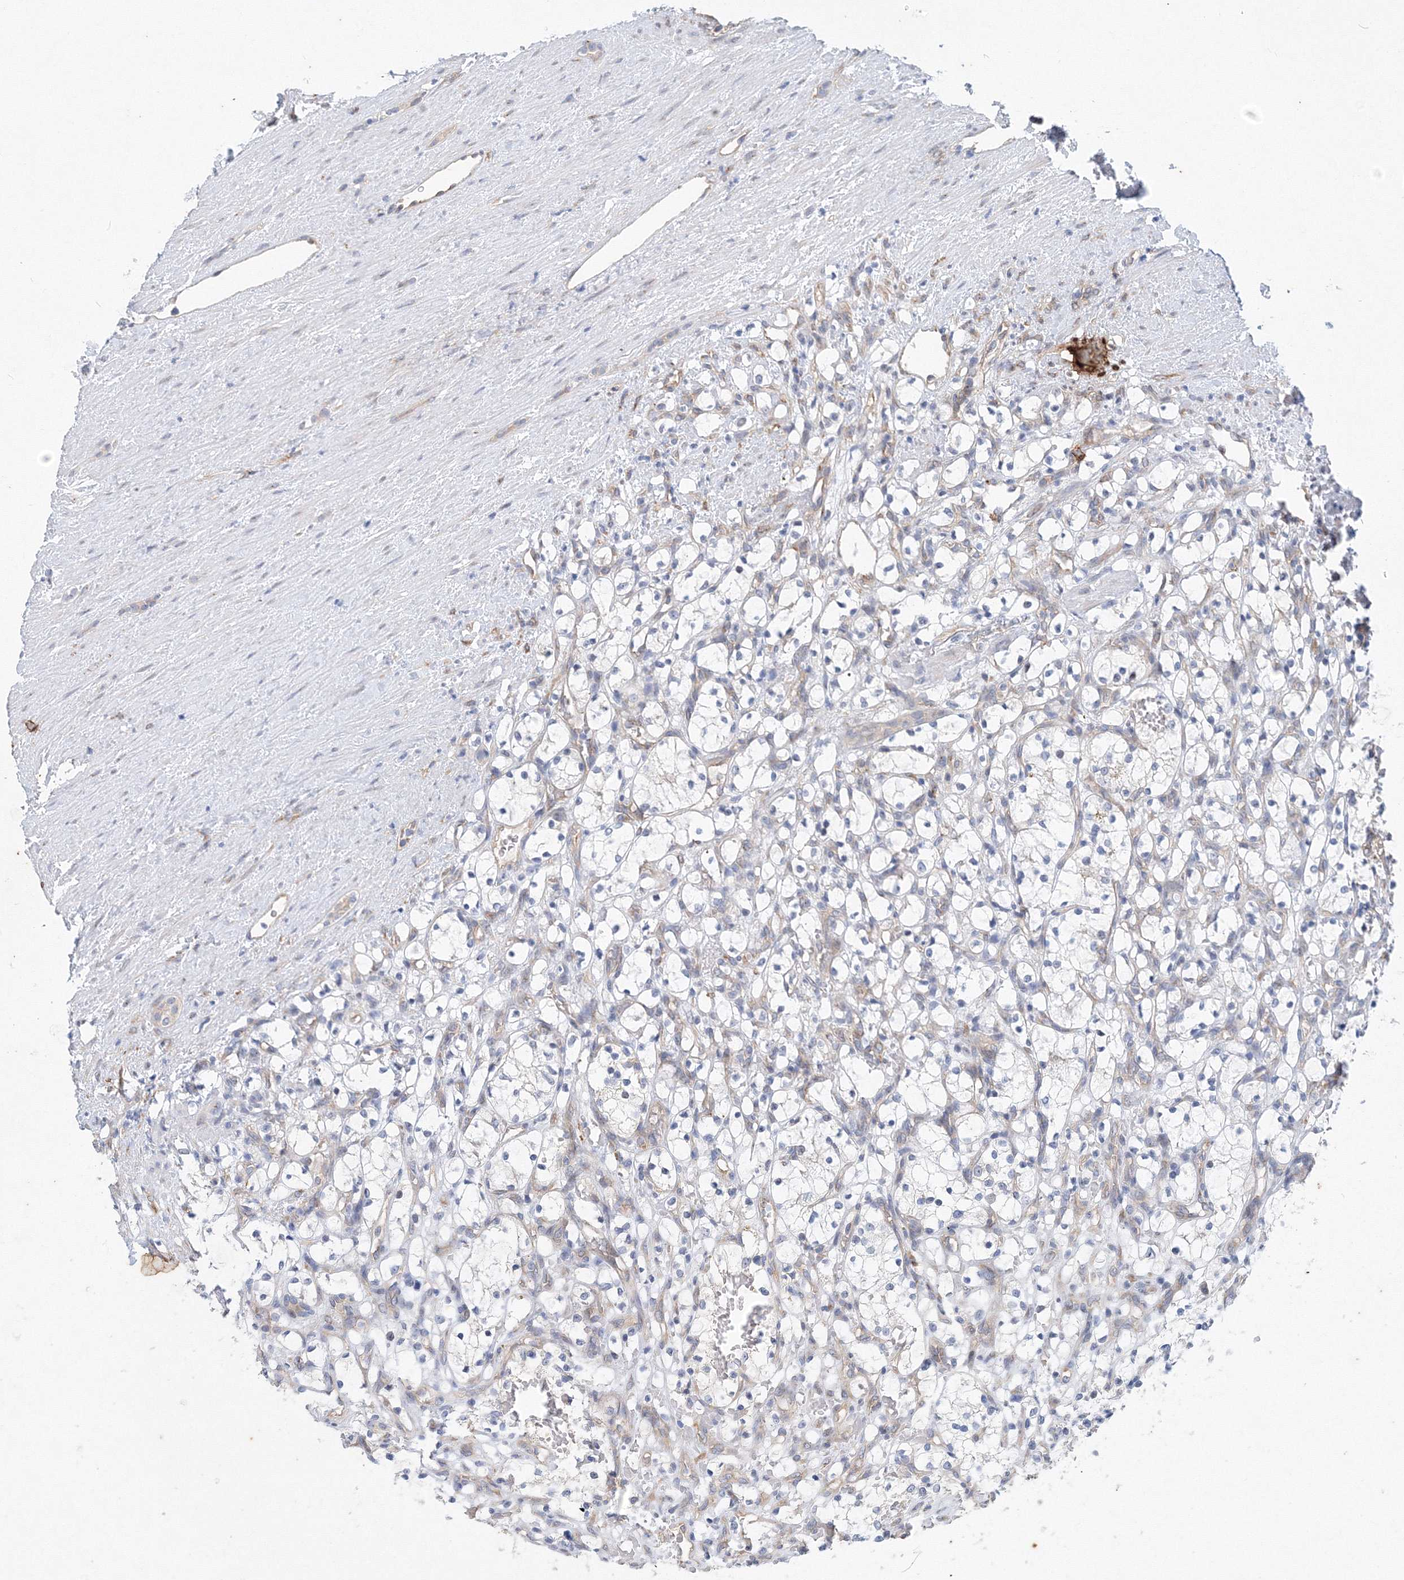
{"staining": {"intensity": "negative", "quantity": "none", "location": "none"}, "tissue": "renal cancer", "cell_type": "Tumor cells", "image_type": "cancer", "snomed": [{"axis": "morphology", "description": "Adenocarcinoma, NOS"}, {"axis": "topography", "description": "Kidney"}], "caption": "A histopathology image of human renal cancer is negative for staining in tumor cells.", "gene": "TANC1", "patient": {"sex": "female", "age": 69}}